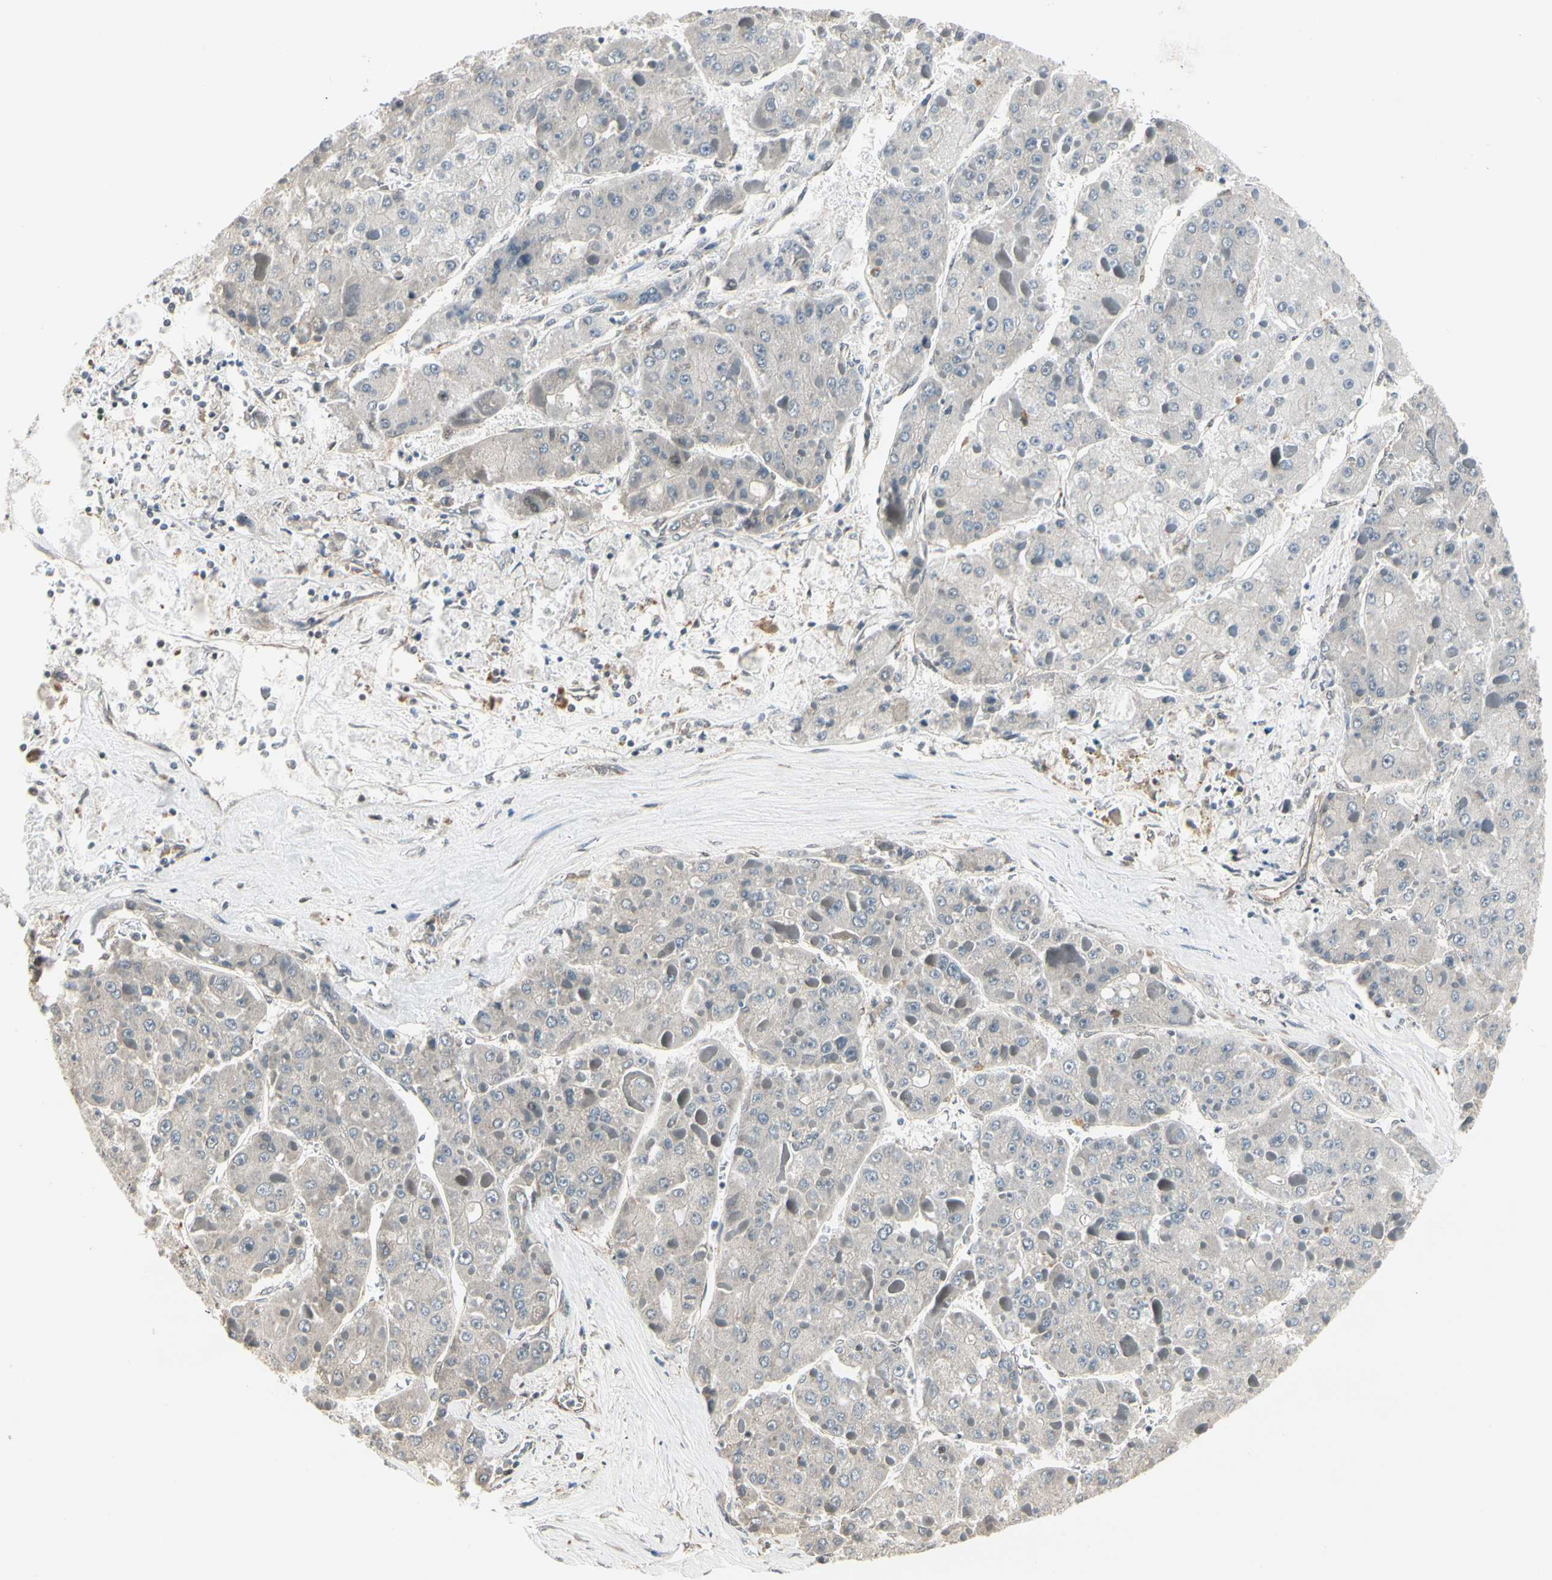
{"staining": {"intensity": "negative", "quantity": "none", "location": "none"}, "tissue": "liver cancer", "cell_type": "Tumor cells", "image_type": "cancer", "snomed": [{"axis": "morphology", "description": "Carcinoma, Hepatocellular, NOS"}, {"axis": "topography", "description": "Liver"}], "caption": "An IHC photomicrograph of hepatocellular carcinoma (liver) is shown. There is no staining in tumor cells of hepatocellular carcinoma (liver).", "gene": "SVBP", "patient": {"sex": "female", "age": 73}}